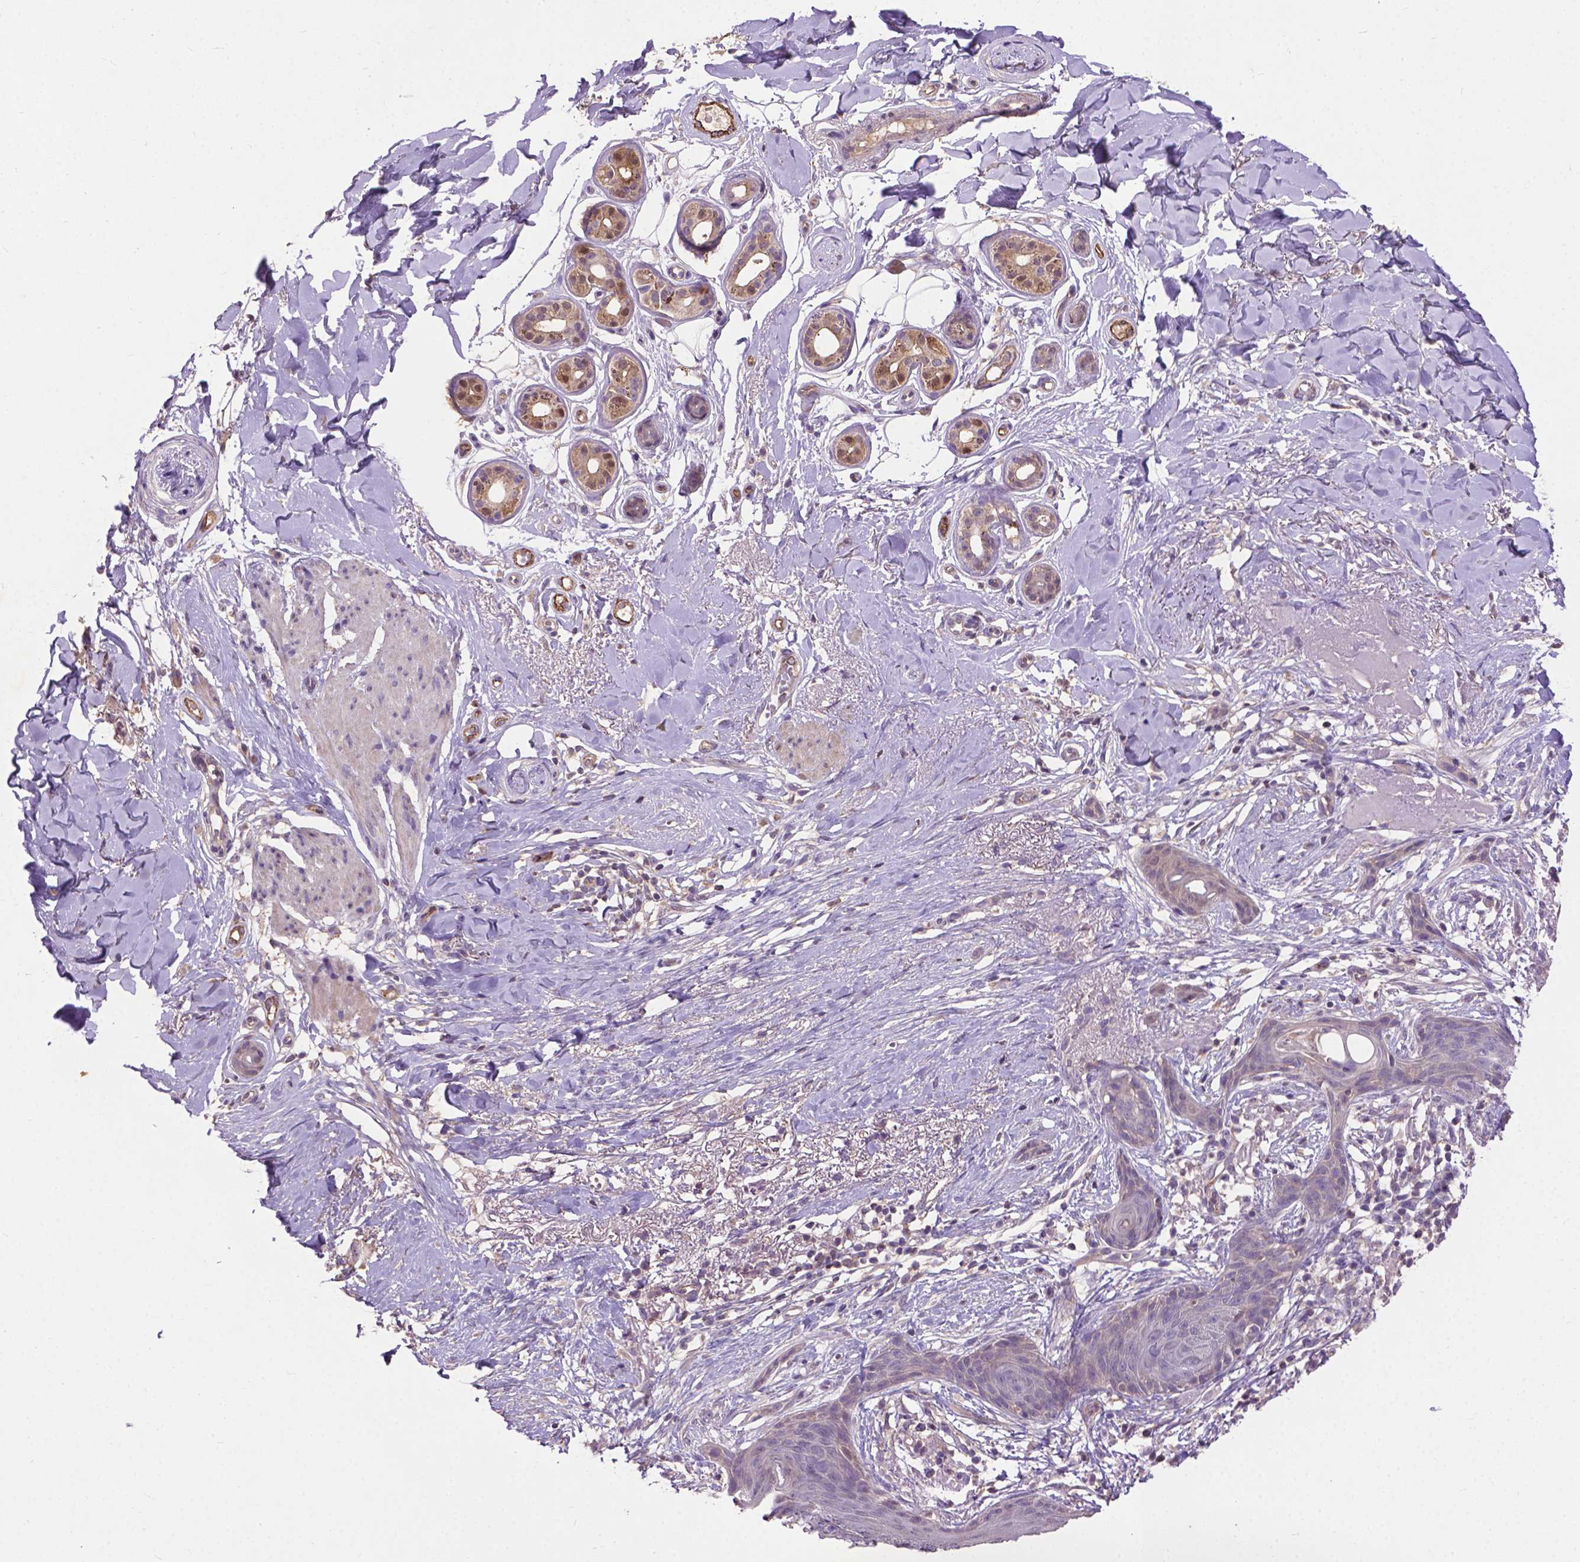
{"staining": {"intensity": "negative", "quantity": "none", "location": "none"}, "tissue": "skin cancer", "cell_type": "Tumor cells", "image_type": "cancer", "snomed": [{"axis": "morphology", "description": "Normal tissue, NOS"}, {"axis": "morphology", "description": "Basal cell carcinoma"}, {"axis": "topography", "description": "Skin"}], "caption": "A micrograph of skin cancer stained for a protein shows no brown staining in tumor cells.", "gene": "ZNF337", "patient": {"sex": "male", "age": 84}}